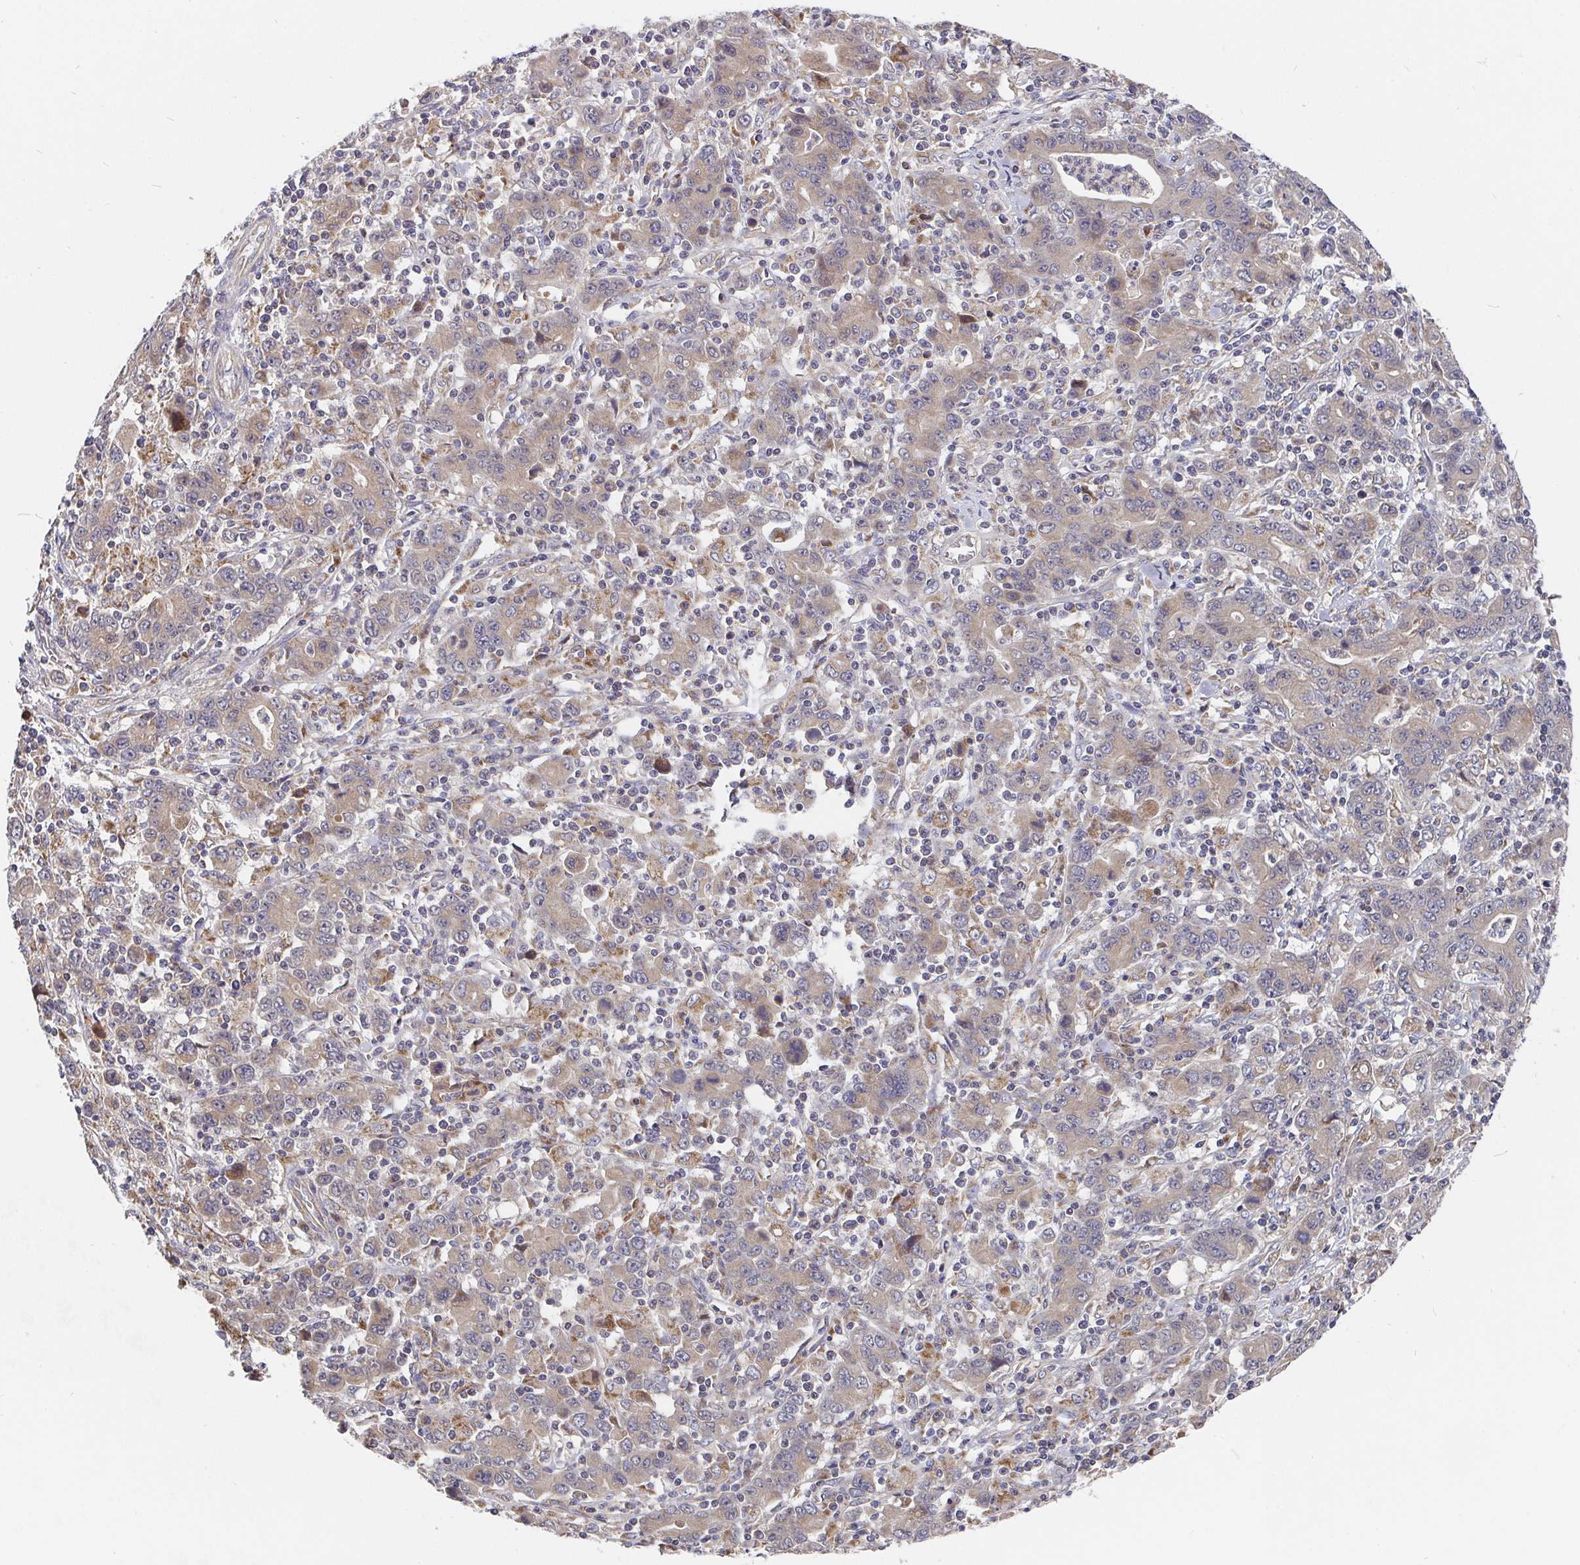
{"staining": {"intensity": "weak", "quantity": ">75%", "location": "cytoplasmic/membranous"}, "tissue": "stomach cancer", "cell_type": "Tumor cells", "image_type": "cancer", "snomed": [{"axis": "morphology", "description": "Adenocarcinoma, NOS"}, {"axis": "topography", "description": "Stomach, upper"}], "caption": "Weak cytoplasmic/membranous protein staining is present in approximately >75% of tumor cells in stomach cancer.", "gene": "PDF", "patient": {"sex": "male", "age": 69}}